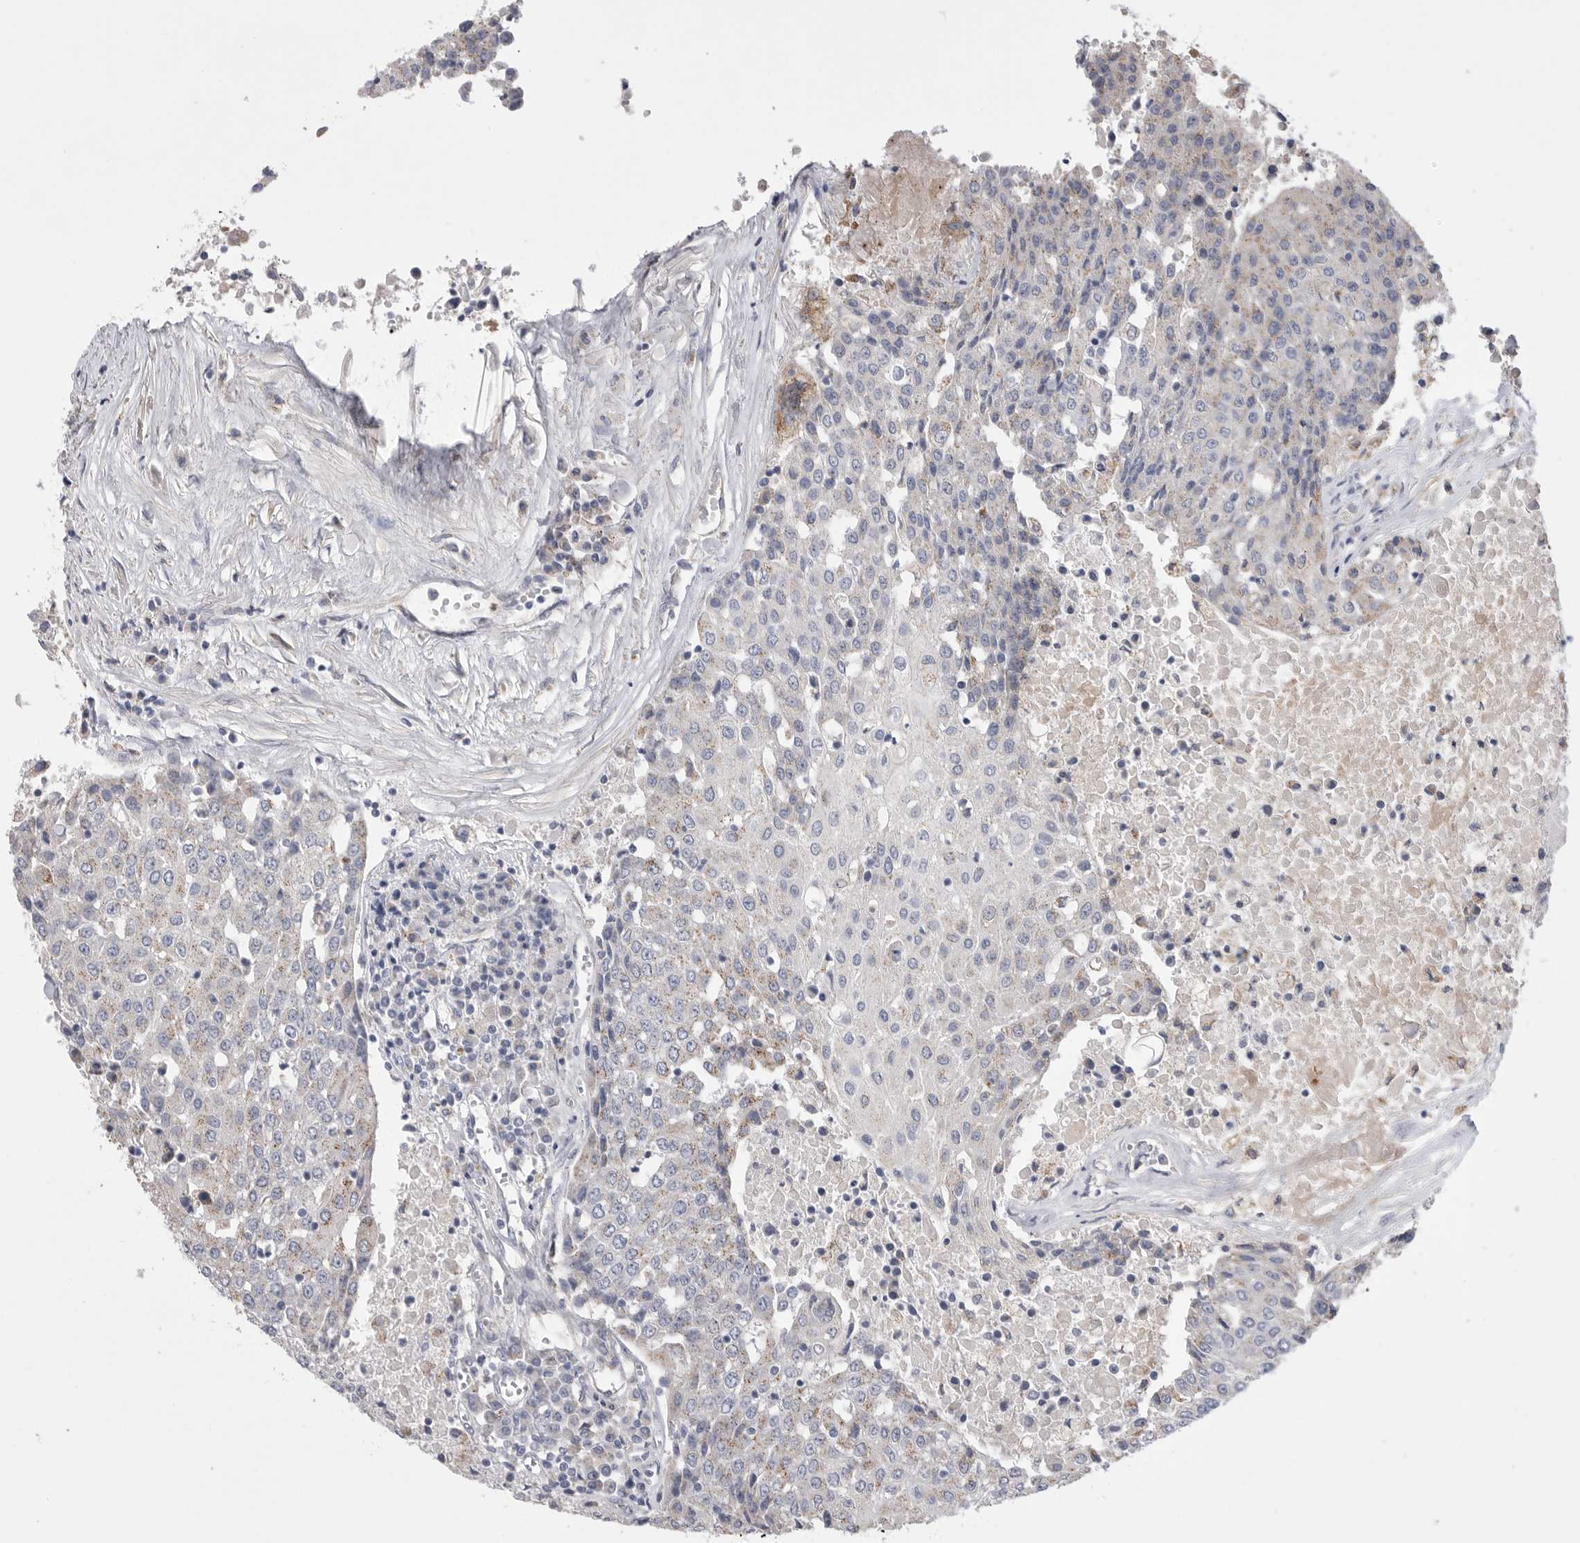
{"staining": {"intensity": "weak", "quantity": "<25%", "location": "cytoplasmic/membranous"}, "tissue": "urothelial cancer", "cell_type": "Tumor cells", "image_type": "cancer", "snomed": [{"axis": "morphology", "description": "Urothelial carcinoma, High grade"}, {"axis": "topography", "description": "Urinary bladder"}], "caption": "This is a histopathology image of immunohistochemistry (IHC) staining of high-grade urothelial carcinoma, which shows no positivity in tumor cells. The staining is performed using DAB (3,3'-diaminobenzidine) brown chromogen with nuclei counter-stained in using hematoxylin.", "gene": "CCDC126", "patient": {"sex": "female", "age": 85}}